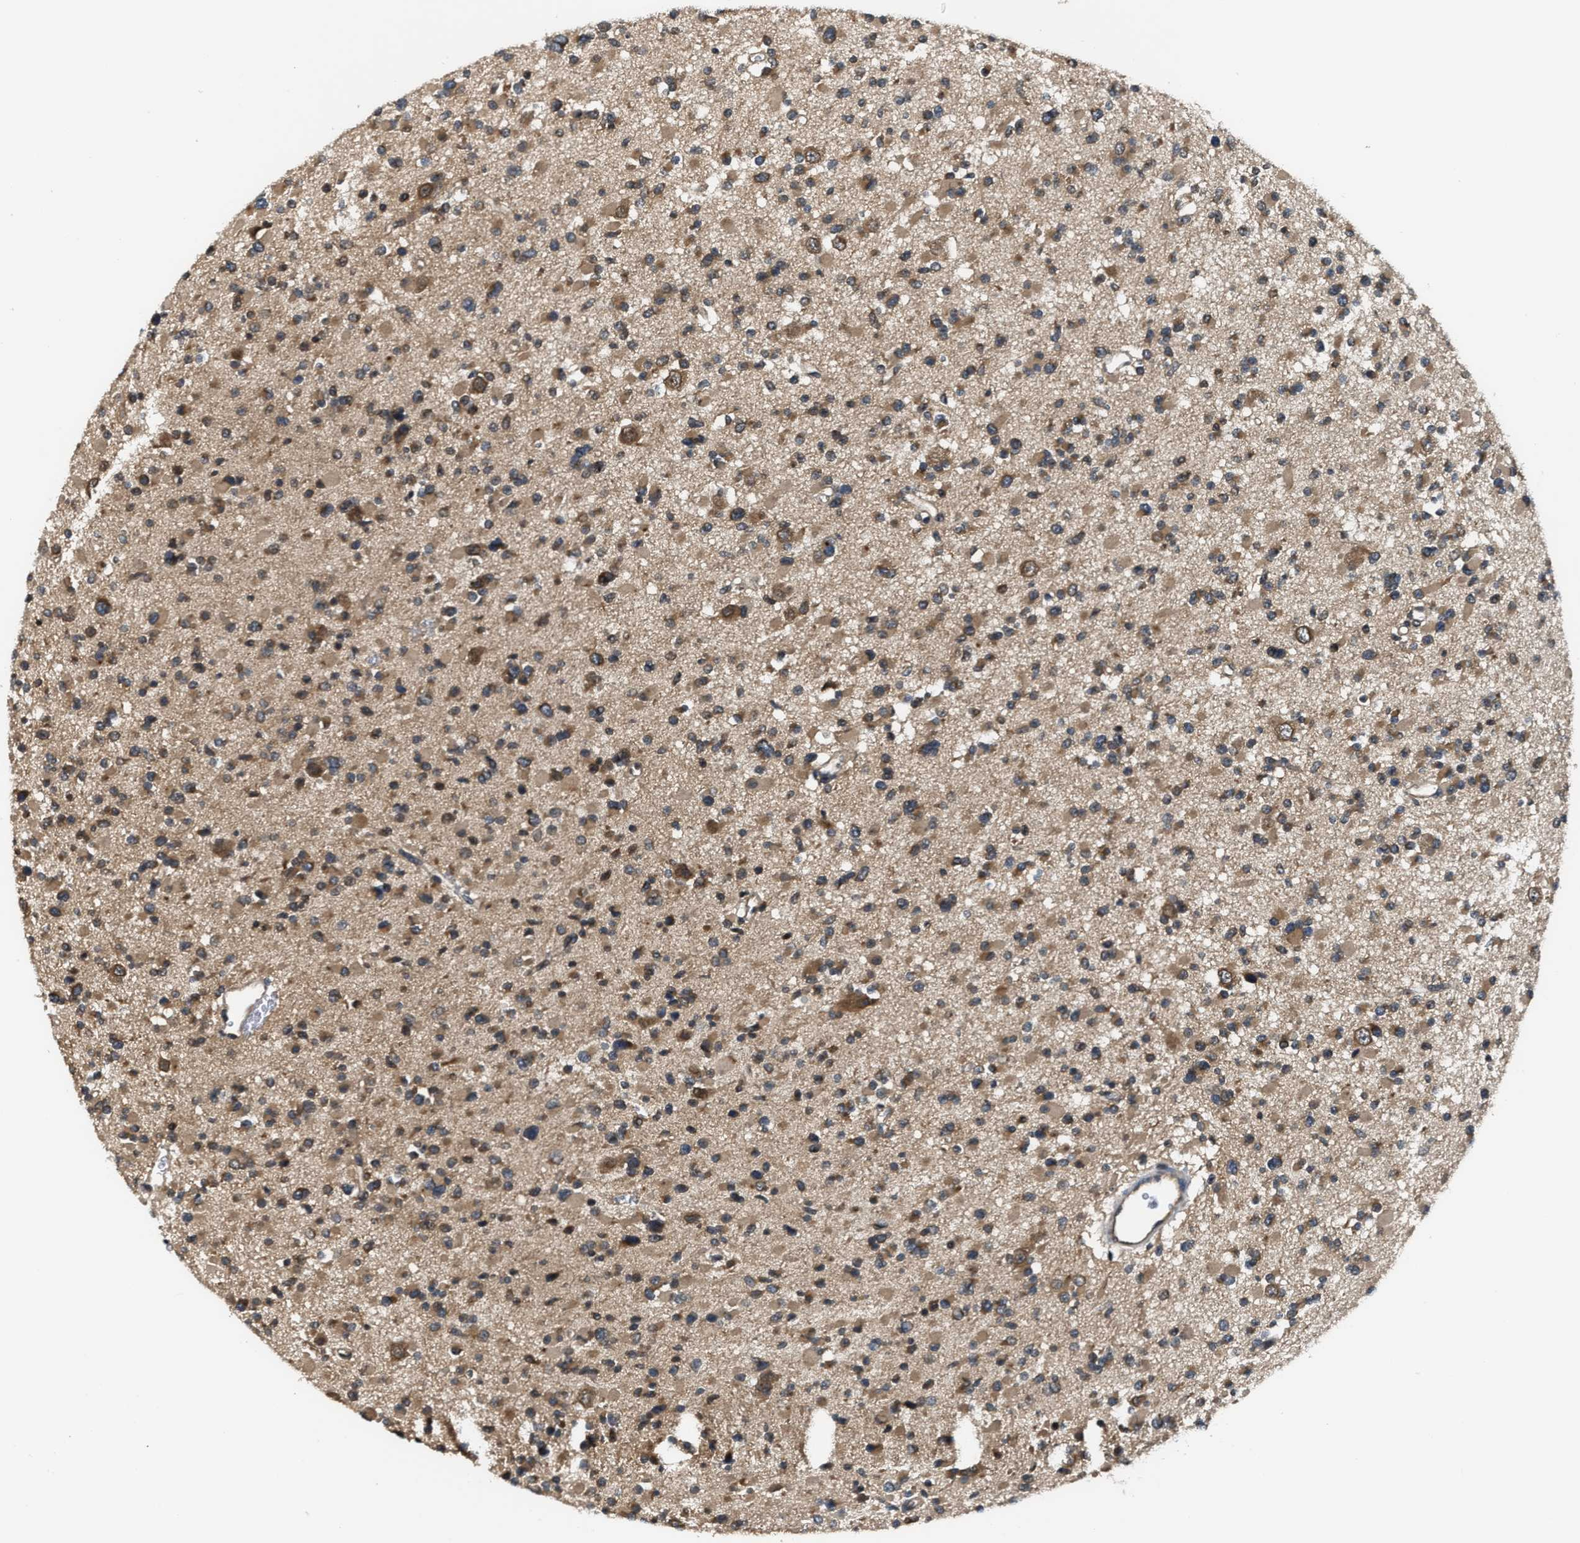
{"staining": {"intensity": "moderate", "quantity": ">75%", "location": "cytoplasmic/membranous"}, "tissue": "glioma", "cell_type": "Tumor cells", "image_type": "cancer", "snomed": [{"axis": "morphology", "description": "Glioma, malignant, Low grade"}, {"axis": "topography", "description": "Brain"}], "caption": "Glioma stained with immunohistochemistry exhibits moderate cytoplasmic/membranous expression in about >75% of tumor cells.", "gene": "RAB29", "patient": {"sex": "female", "age": 22}}